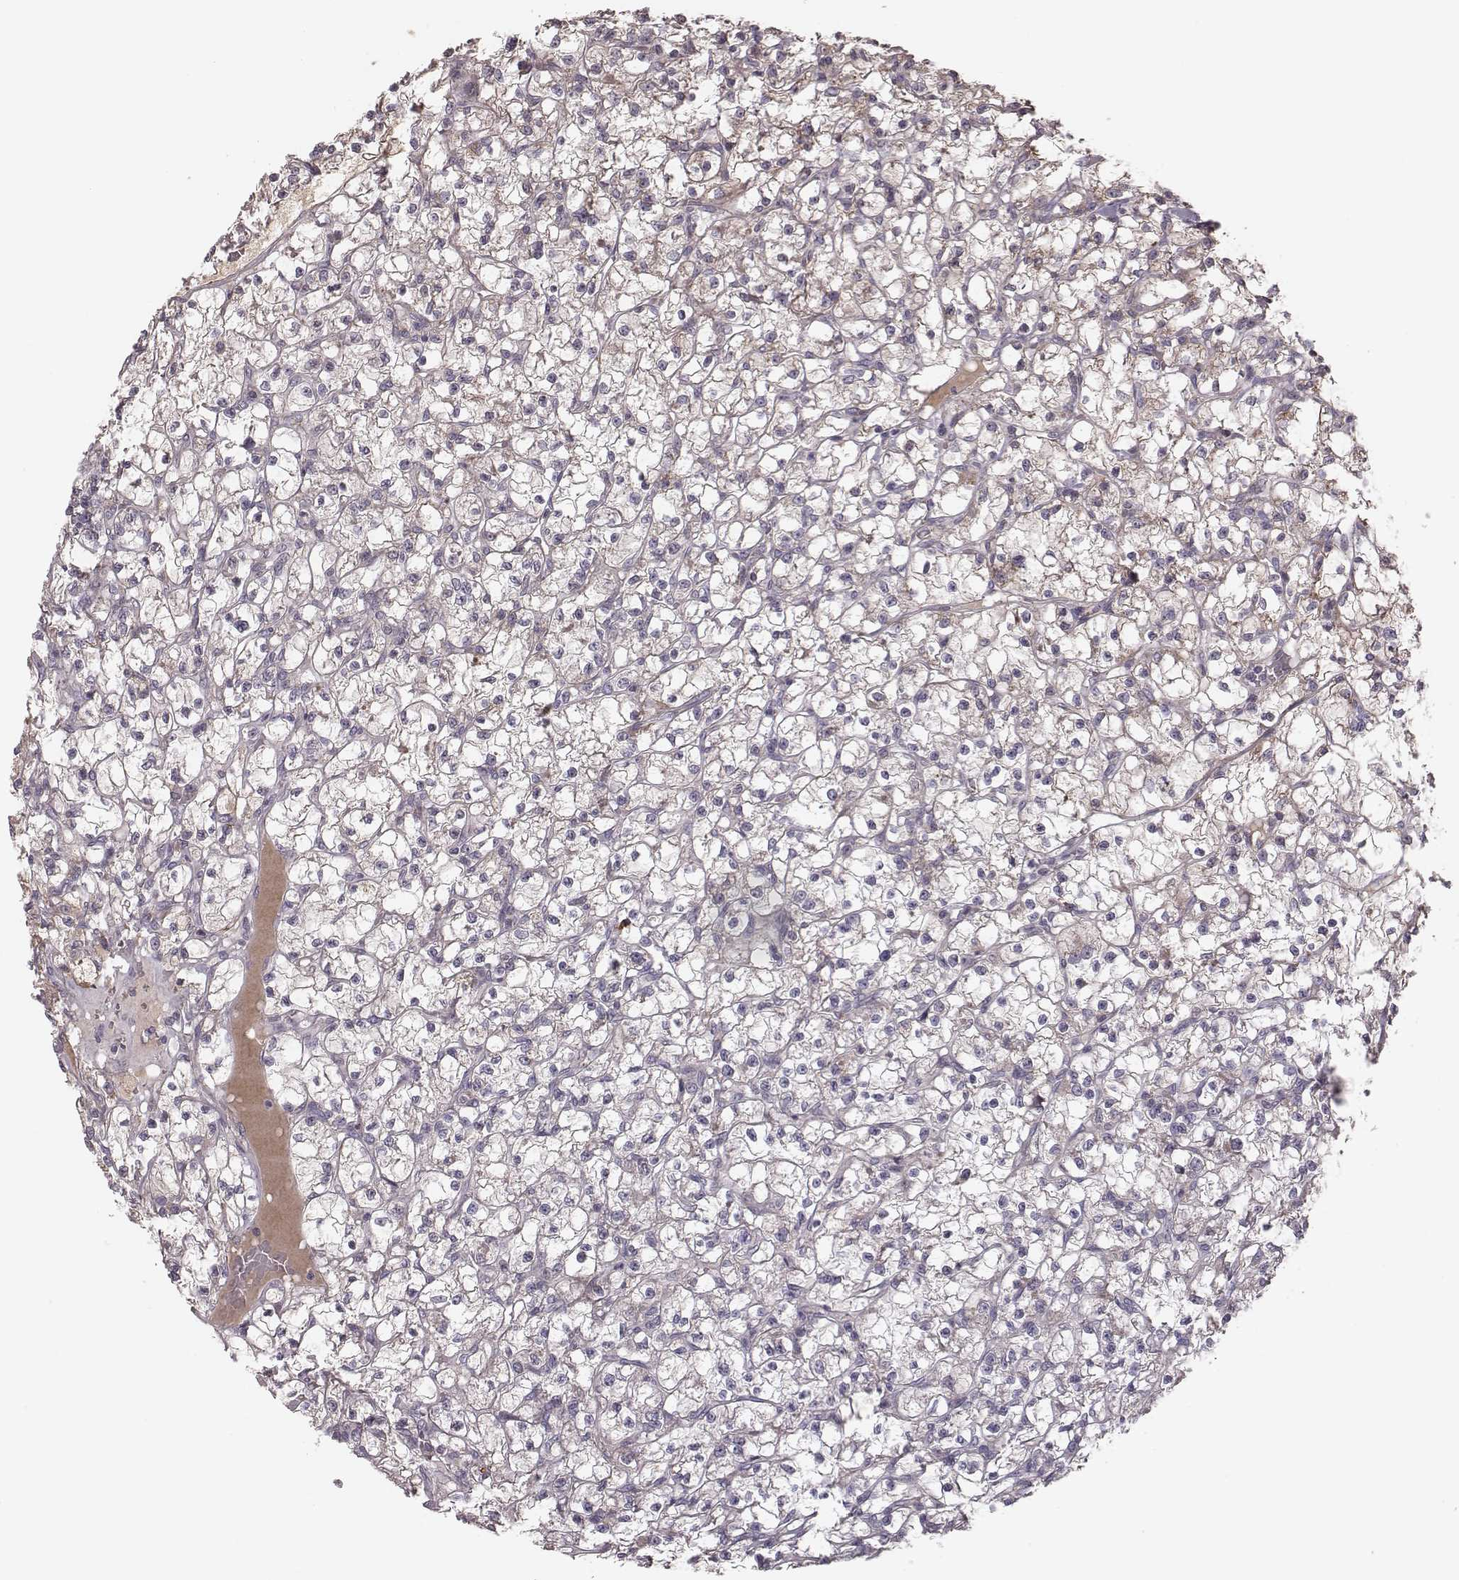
{"staining": {"intensity": "weak", "quantity": "<25%", "location": "cytoplasmic/membranous"}, "tissue": "renal cancer", "cell_type": "Tumor cells", "image_type": "cancer", "snomed": [{"axis": "morphology", "description": "Adenocarcinoma, NOS"}, {"axis": "topography", "description": "Kidney"}], "caption": "This is an immunohistochemistry image of renal cancer (adenocarcinoma). There is no positivity in tumor cells.", "gene": "MRPS27", "patient": {"sex": "female", "age": 59}}